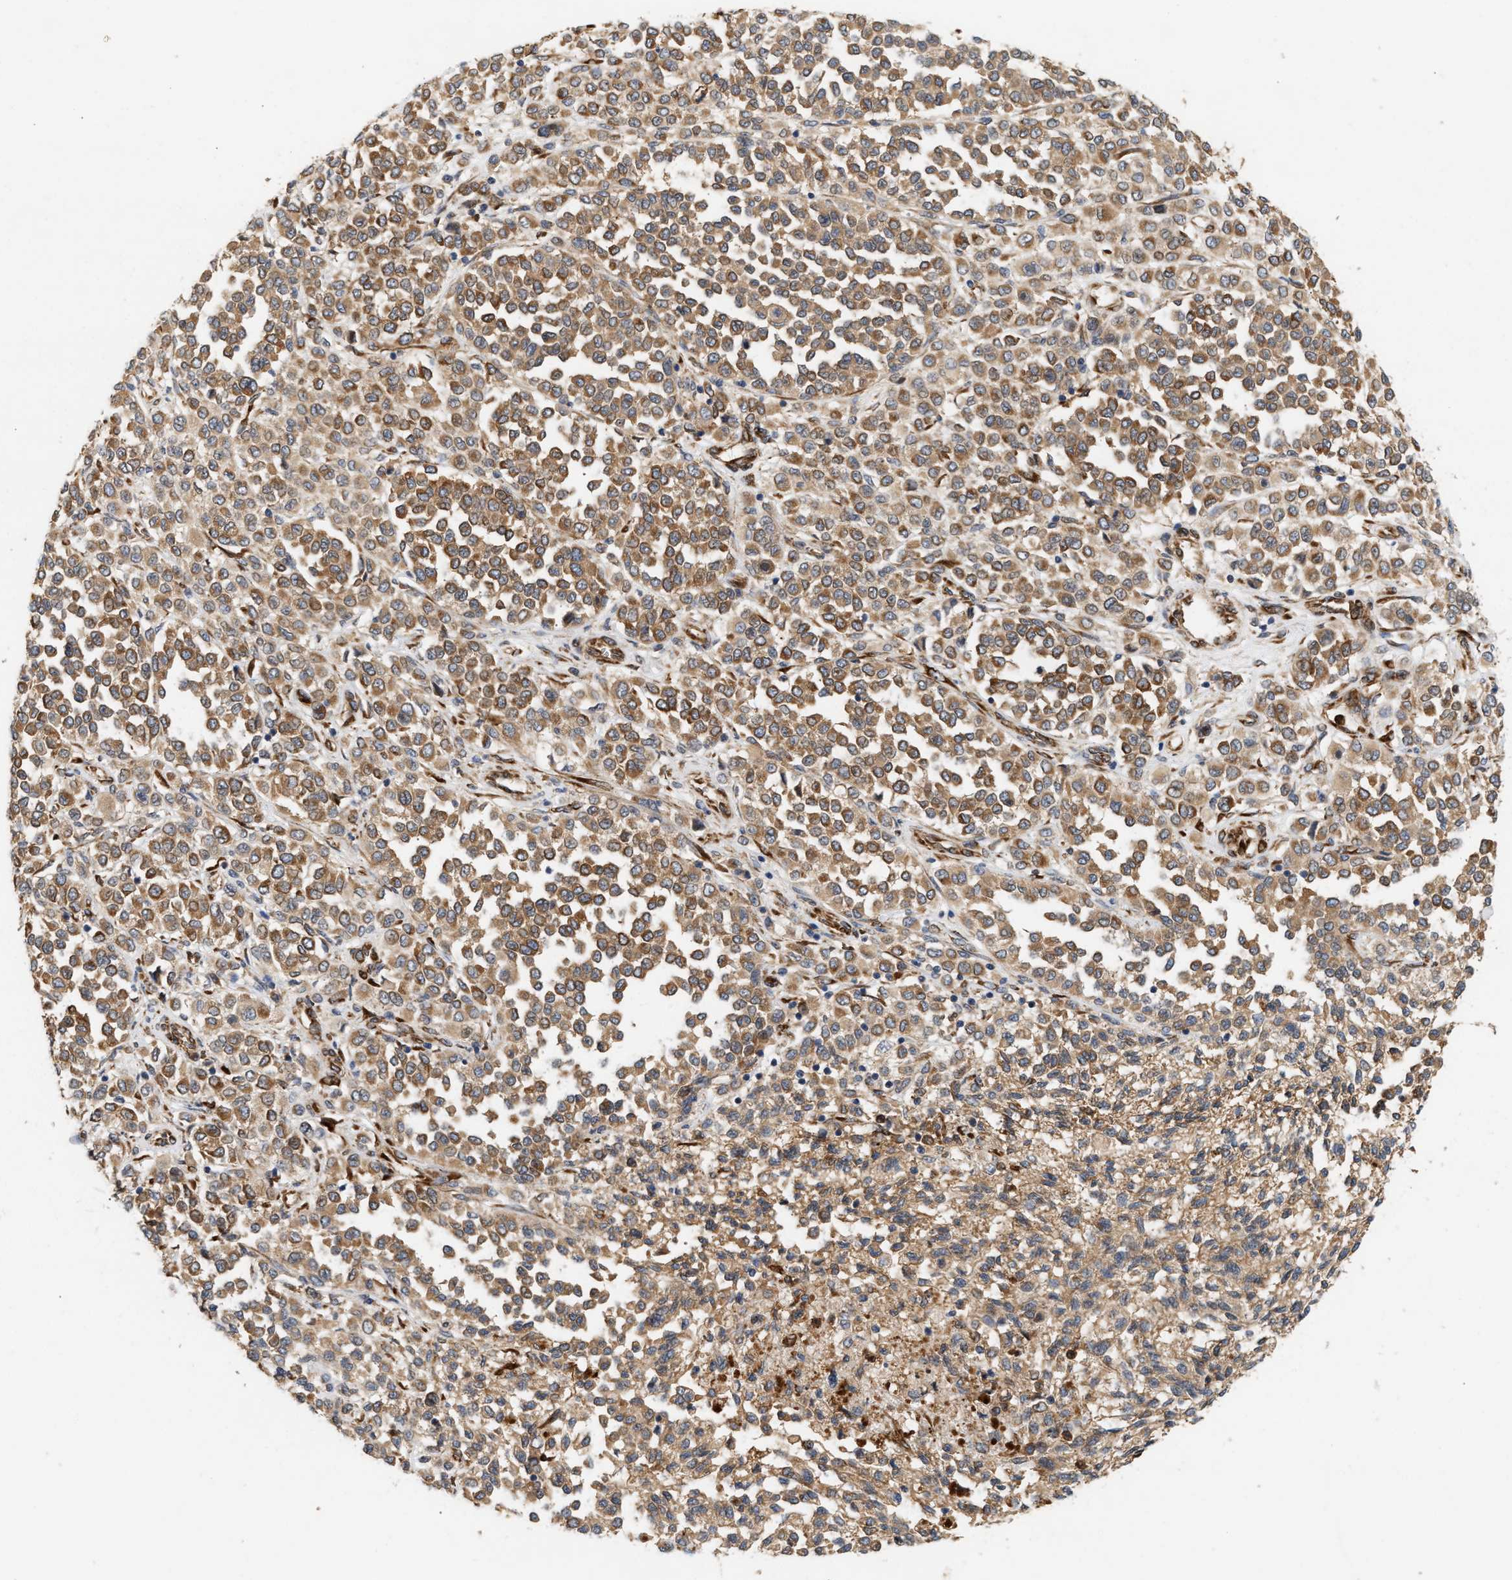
{"staining": {"intensity": "moderate", "quantity": ">75%", "location": "cytoplasmic/membranous"}, "tissue": "melanoma", "cell_type": "Tumor cells", "image_type": "cancer", "snomed": [{"axis": "morphology", "description": "Malignant melanoma, Metastatic site"}, {"axis": "topography", "description": "Pancreas"}], "caption": "A medium amount of moderate cytoplasmic/membranous staining is present in about >75% of tumor cells in malignant melanoma (metastatic site) tissue. The staining was performed using DAB to visualize the protein expression in brown, while the nuclei were stained in blue with hematoxylin (Magnification: 20x).", "gene": "PLCD1", "patient": {"sex": "female", "age": 30}}